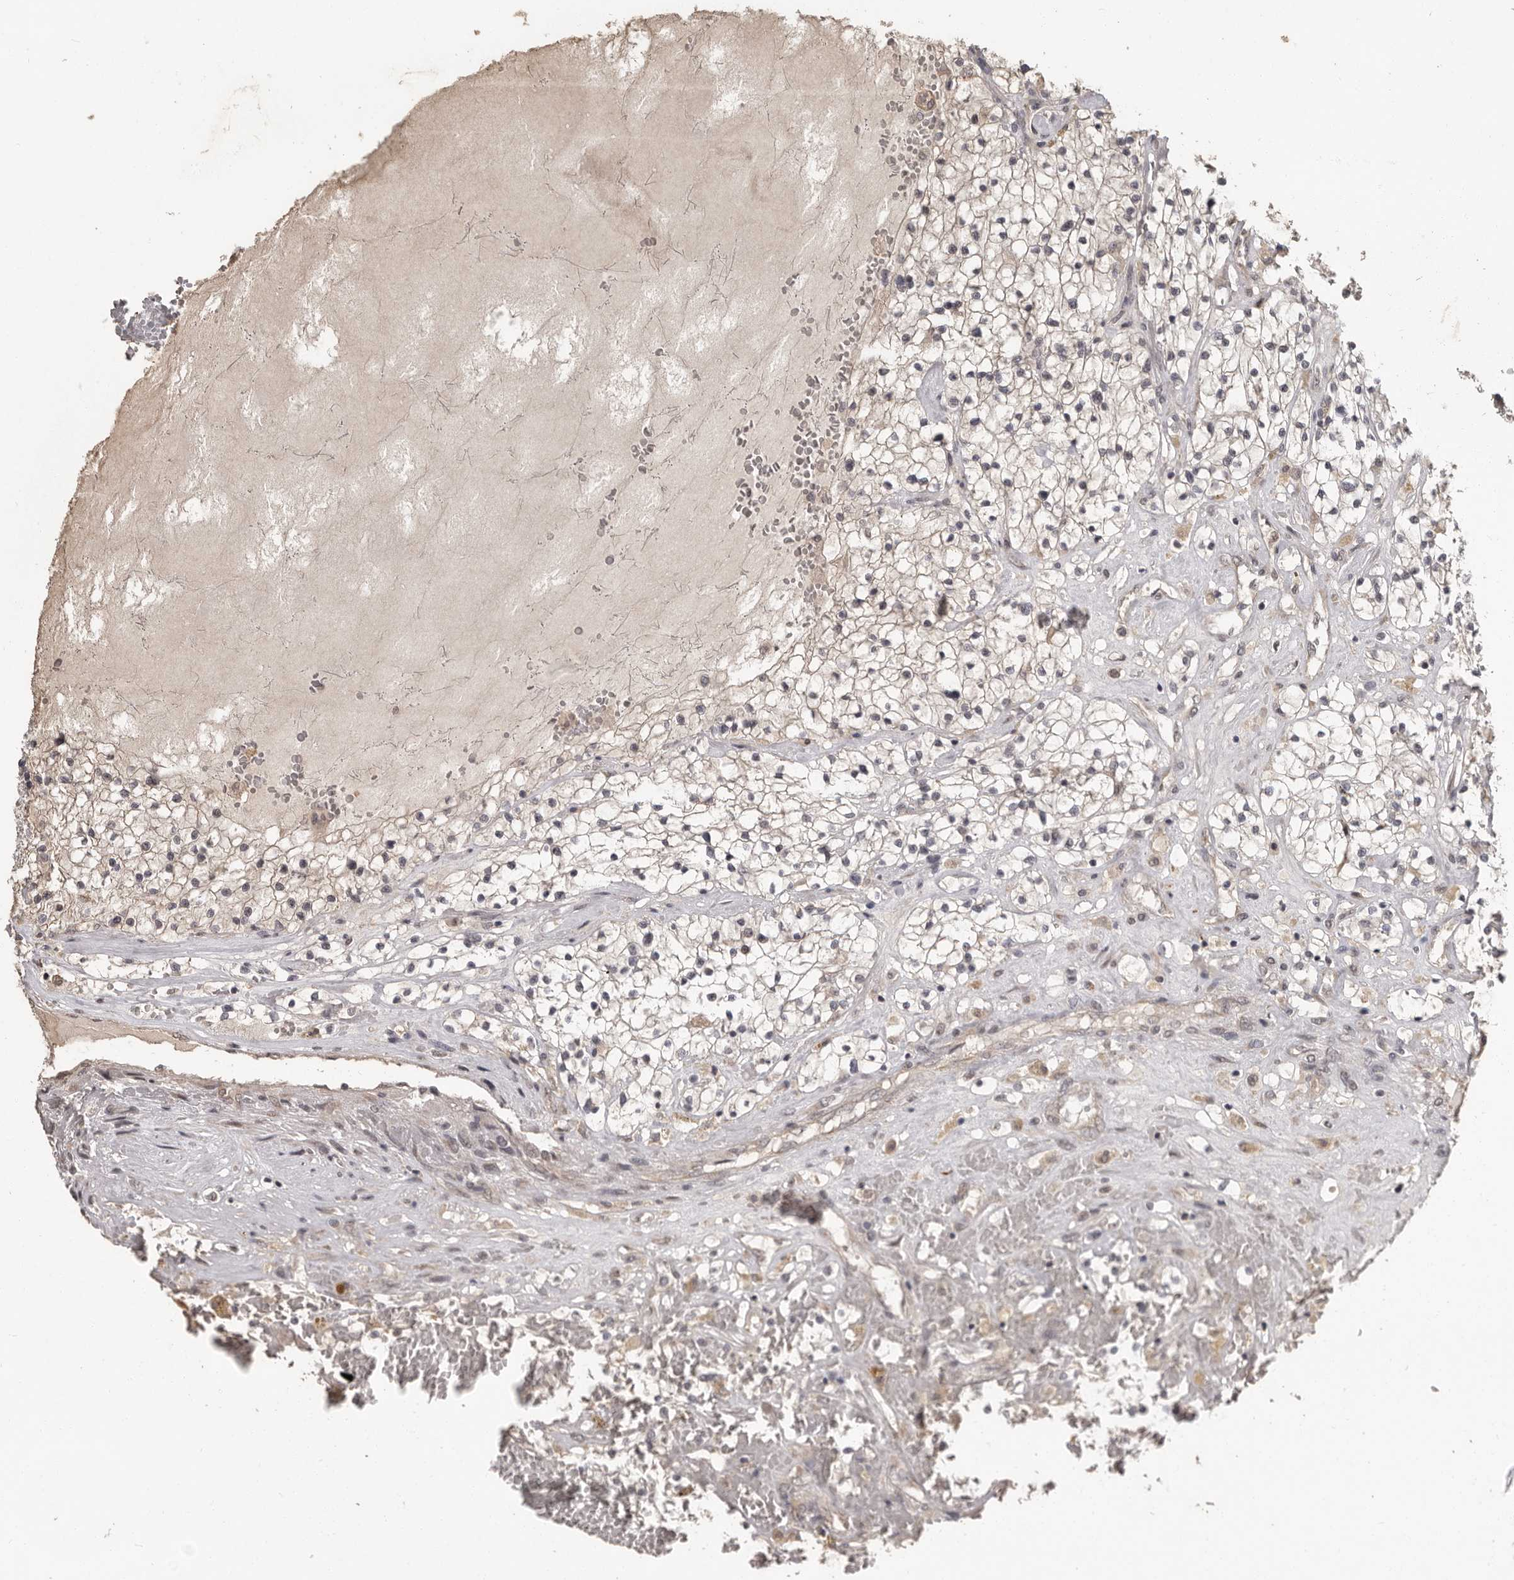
{"staining": {"intensity": "weak", "quantity": ">75%", "location": "cytoplasmic/membranous"}, "tissue": "renal cancer", "cell_type": "Tumor cells", "image_type": "cancer", "snomed": [{"axis": "morphology", "description": "Normal tissue, NOS"}, {"axis": "morphology", "description": "Adenocarcinoma, NOS"}, {"axis": "topography", "description": "Kidney"}], "caption": "Immunohistochemical staining of human adenocarcinoma (renal) reveals low levels of weak cytoplasmic/membranous expression in about >75% of tumor cells.", "gene": "ZFP14", "patient": {"sex": "male", "age": 68}}